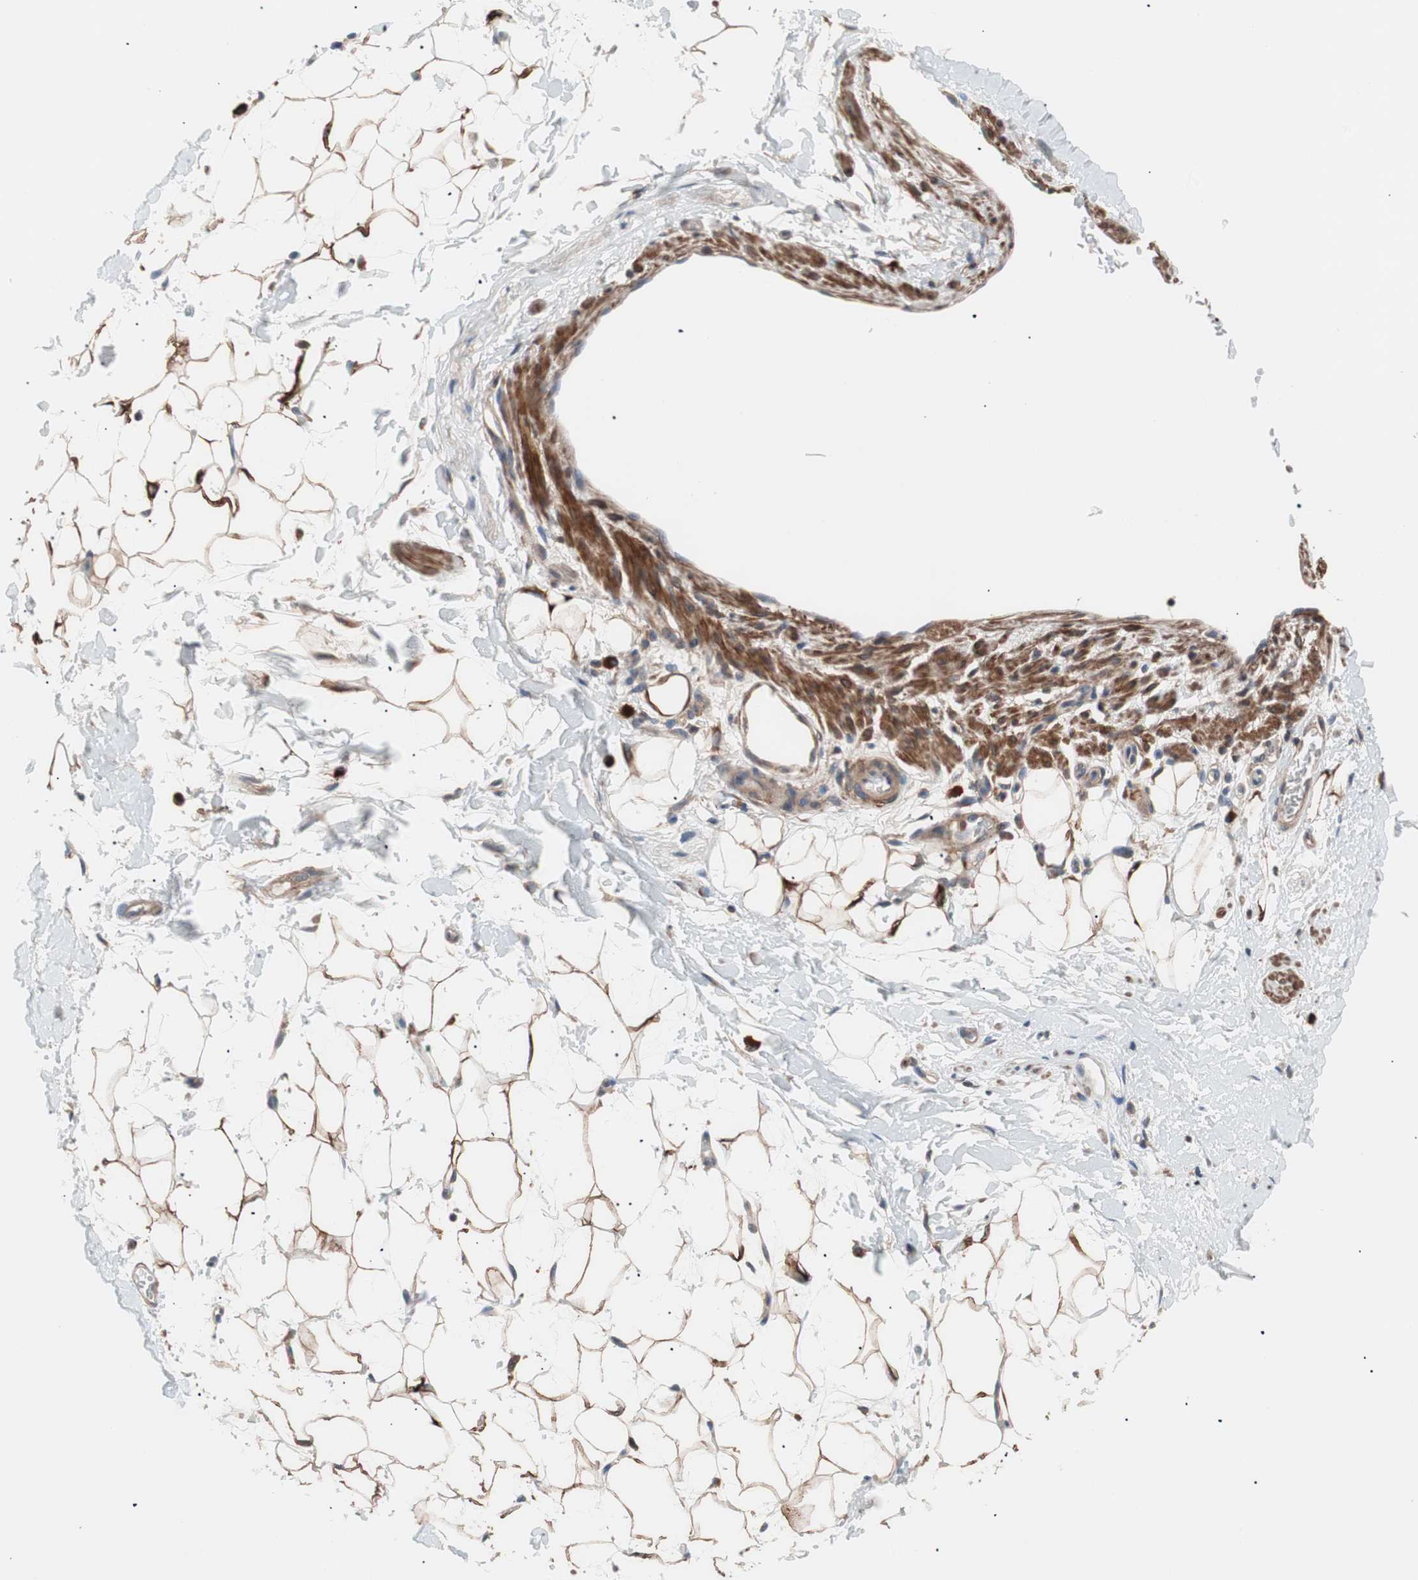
{"staining": {"intensity": "moderate", "quantity": ">75%", "location": "cytoplasmic/membranous"}, "tissue": "adipose tissue", "cell_type": "Adipocytes", "image_type": "normal", "snomed": [{"axis": "morphology", "description": "Normal tissue, NOS"}, {"axis": "topography", "description": "Soft tissue"}], "caption": "Immunohistochemical staining of normal human adipose tissue demonstrates moderate cytoplasmic/membranous protein staining in approximately >75% of adipocytes.", "gene": "LITAF", "patient": {"sex": "male", "age": 72}}